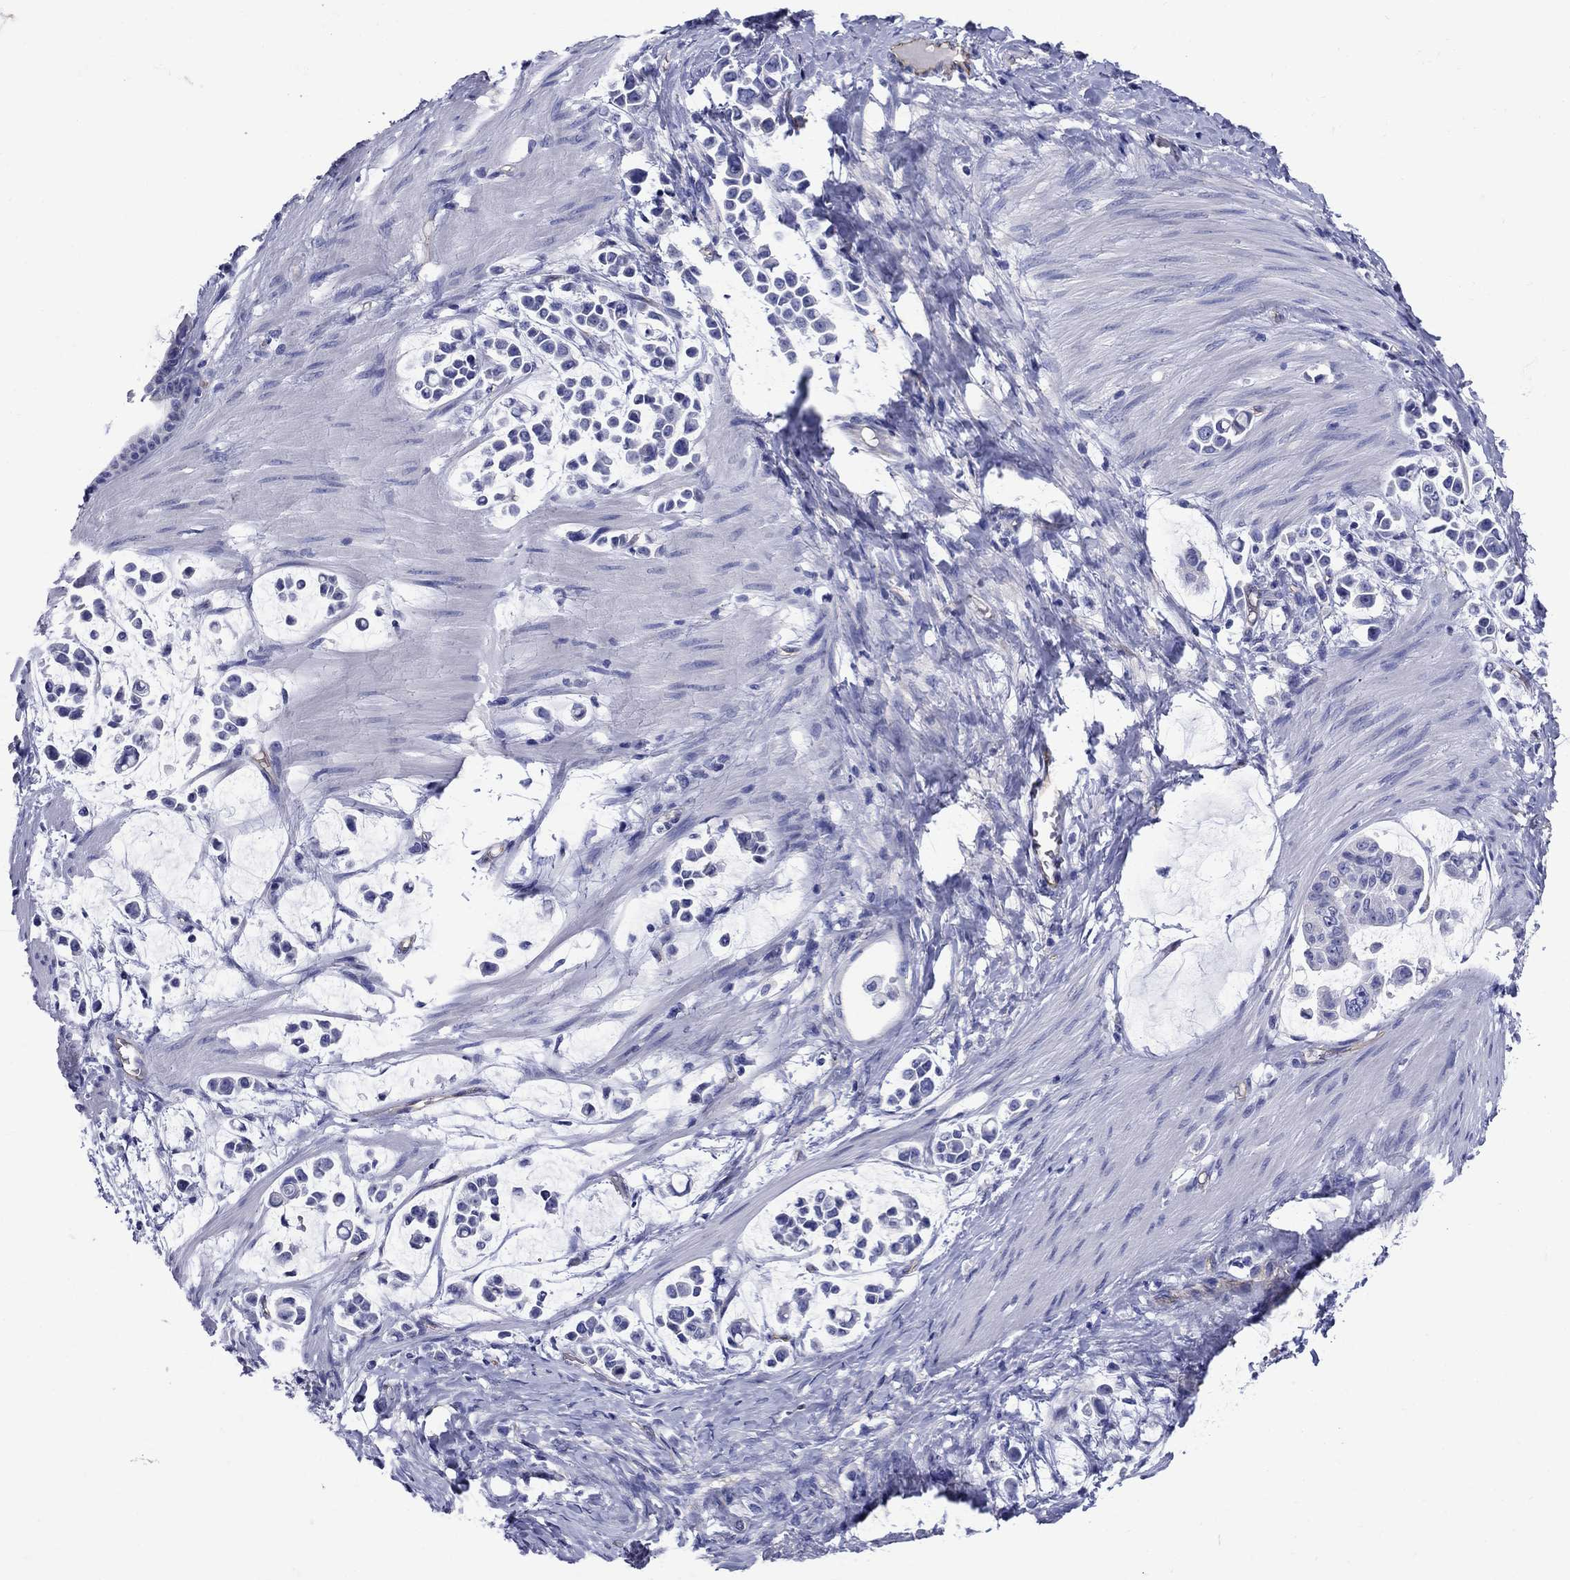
{"staining": {"intensity": "negative", "quantity": "none", "location": "none"}, "tissue": "stomach cancer", "cell_type": "Tumor cells", "image_type": "cancer", "snomed": [{"axis": "morphology", "description": "Adenocarcinoma, NOS"}, {"axis": "topography", "description": "Stomach"}], "caption": "Immunohistochemistry photomicrograph of neoplastic tissue: human stomach cancer (adenocarcinoma) stained with DAB displays no significant protein positivity in tumor cells.", "gene": "SMCP", "patient": {"sex": "male", "age": 82}}